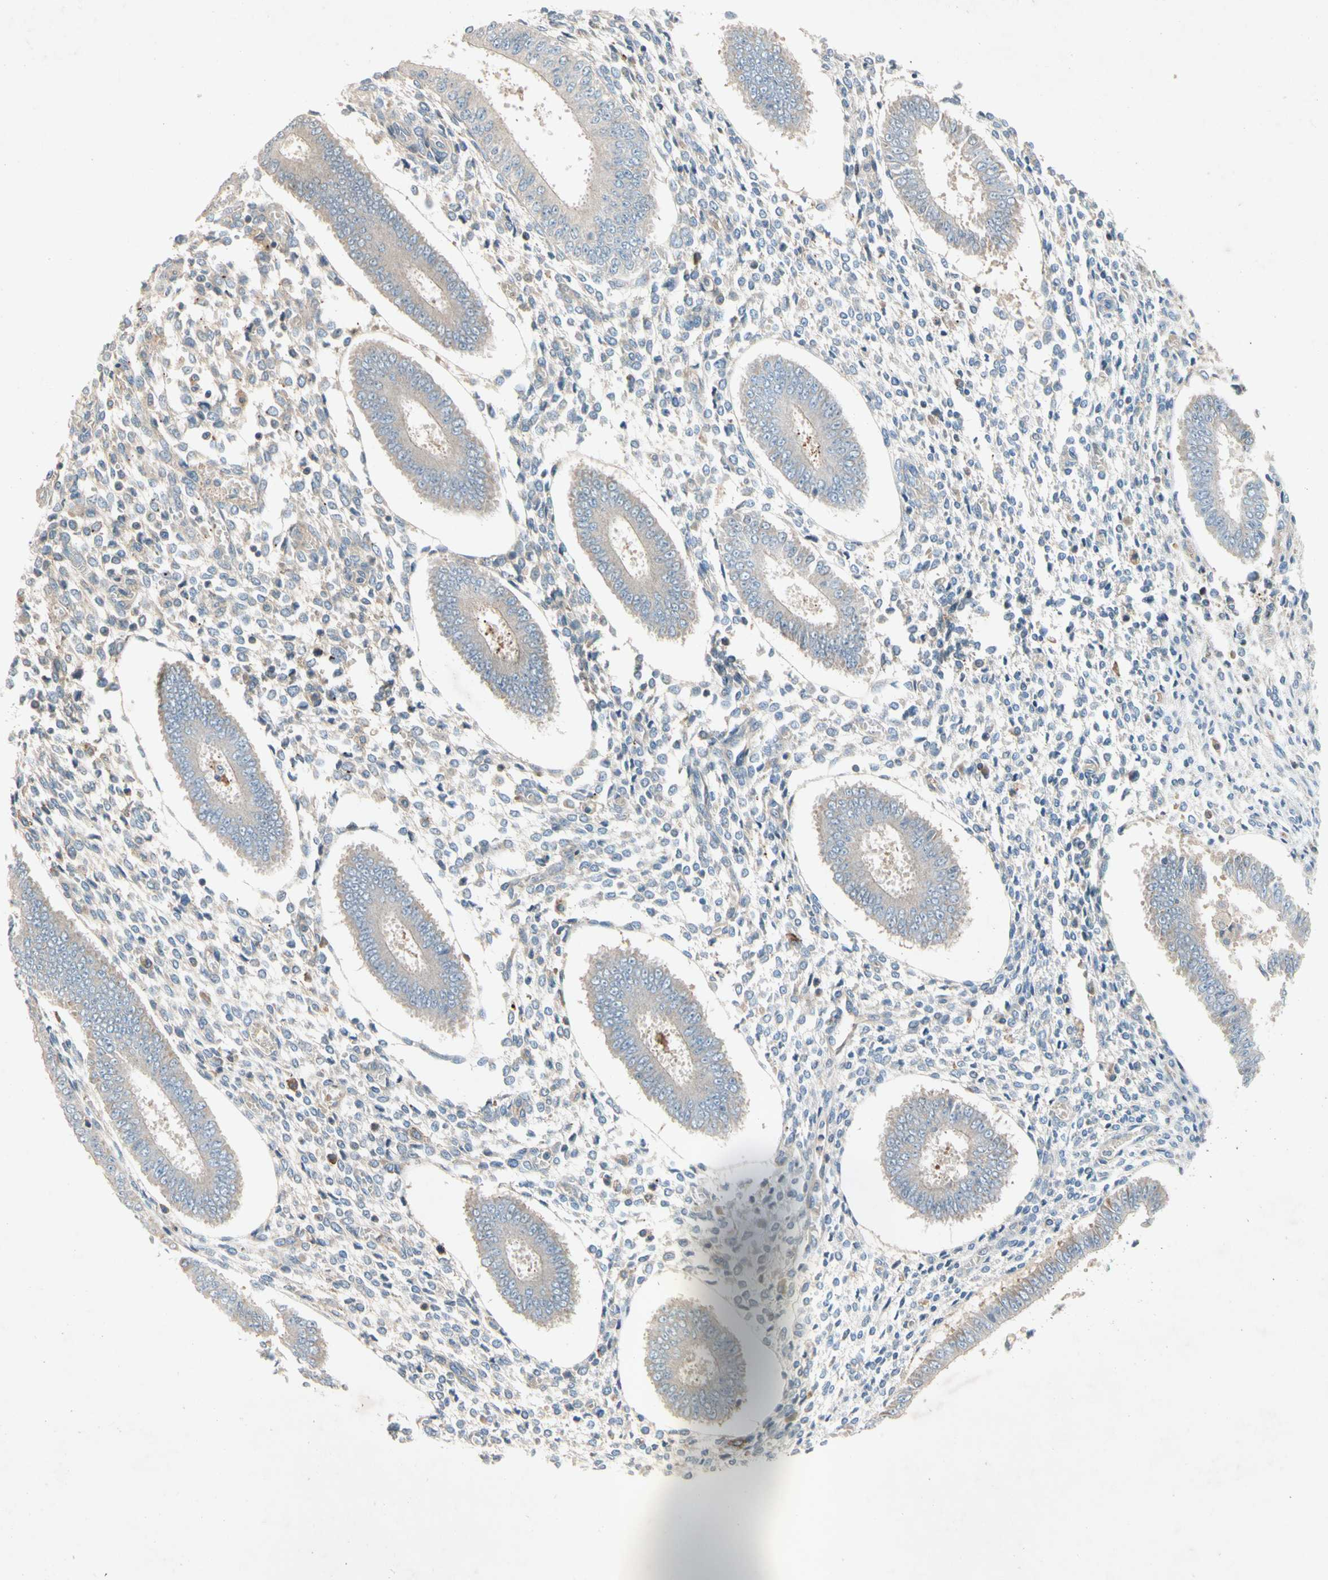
{"staining": {"intensity": "weak", "quantity": "25%-75%", "location": "cytoplasmic/membranous"}, "tissue": "endometrium", "cell_type": "Cells in endometrial stroma", "image_type": "normal", "snomed": [{"axis": "morphology", "description": "Normal tissue, NOS"}, {"axis": "topography", "description": "Endometrium"}], "caption": "Cells in endometrial stroma show low levels of weak cytoplasmic/membranous positivity in about 25%-75% of cells in benign endometrium.", "gene": "NDFIP2", "patient": {"sex": "female", "age": 35}}